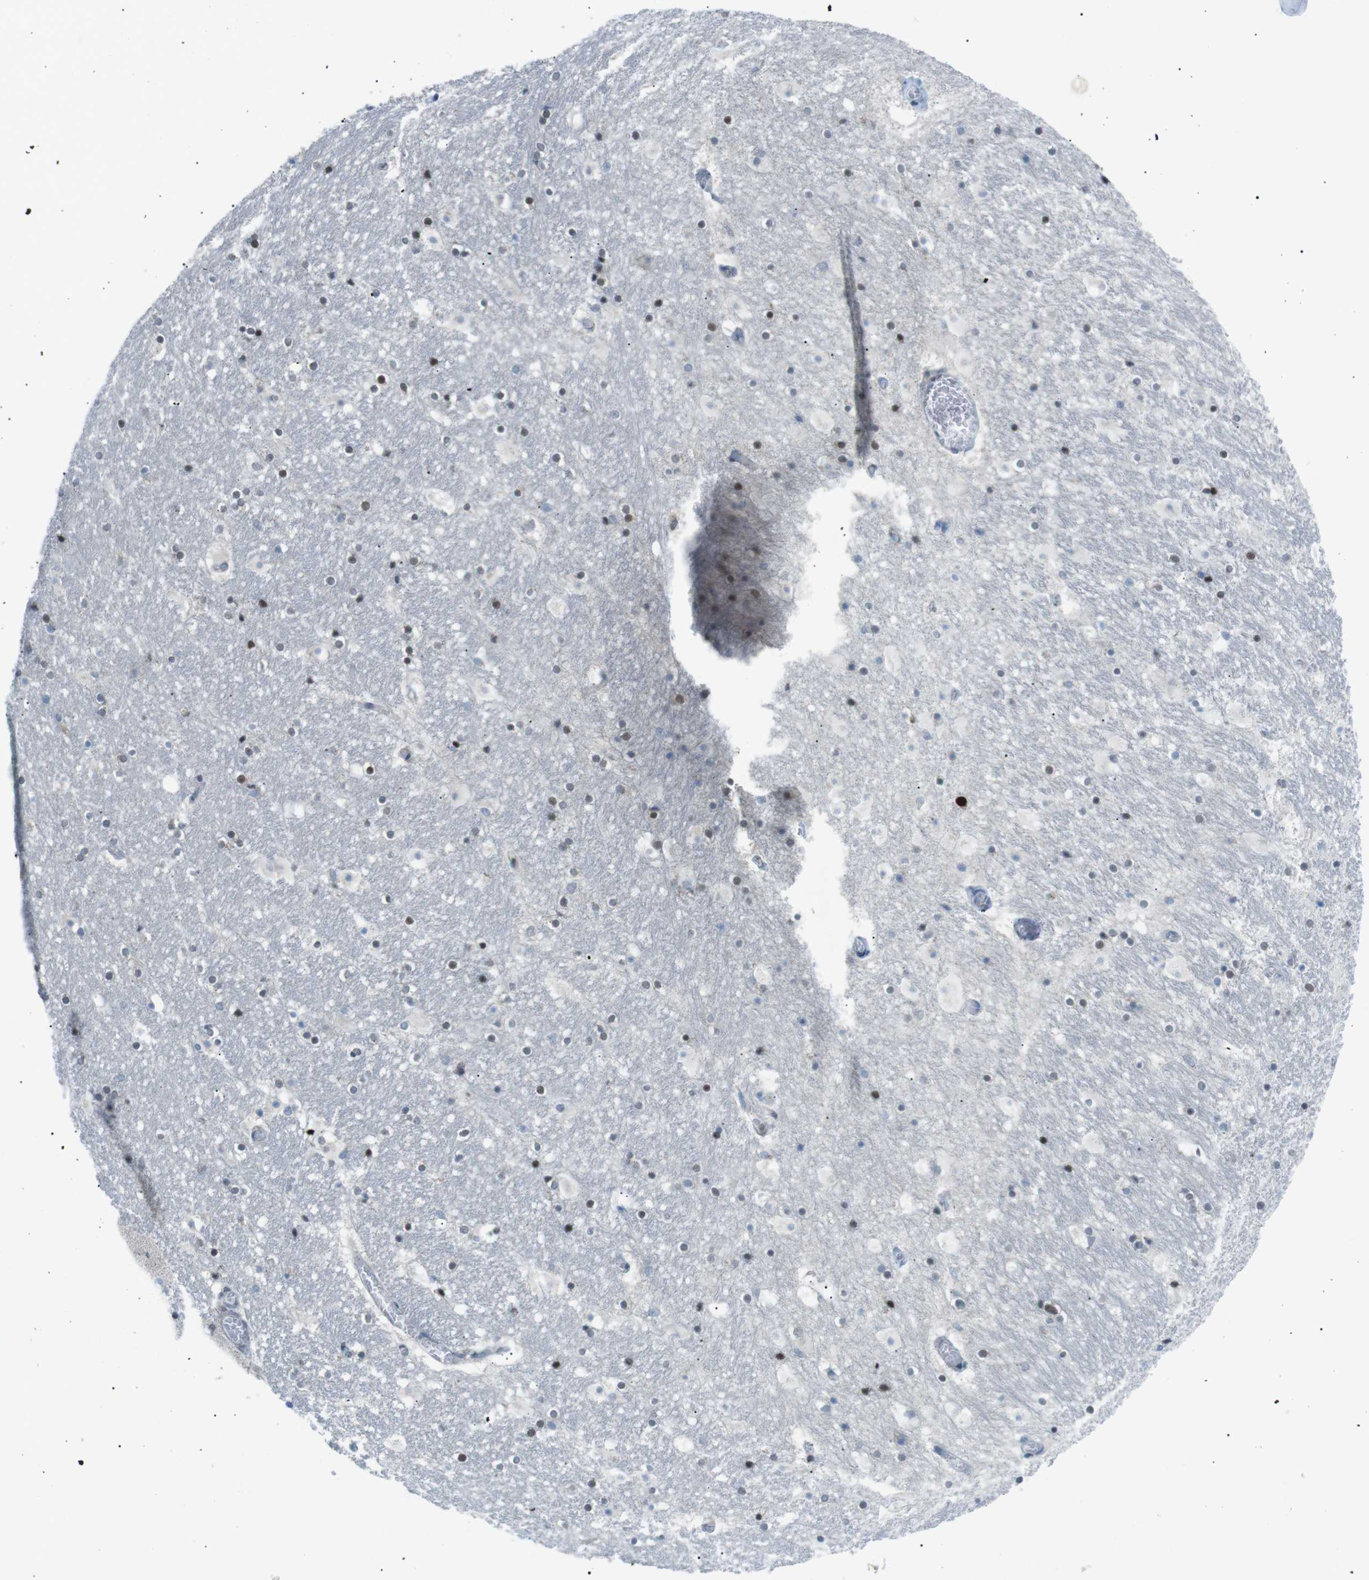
{"staining": {"intensity": "moderate", "quantity": "<25%", "location": "nuclear"}, "tissue": "hippocampus", "cell_type": "Glial cells", "image_type": "normal", "snomed": [{"axis": "morphology", "description": "Normal tissue, NOS"}, {"axis": "topography", "description": "Hippocampus"}], "caption": "Moderate nuclear staining is identified in approximately <25% of glial cells in benign hippocampus. (DAB (3,3'-diaminobenzidine) = brown stain, brightfield microscopy at high magnification).", "gene": "ARID5B", "patient": {"sex": "male", "age": 45}}